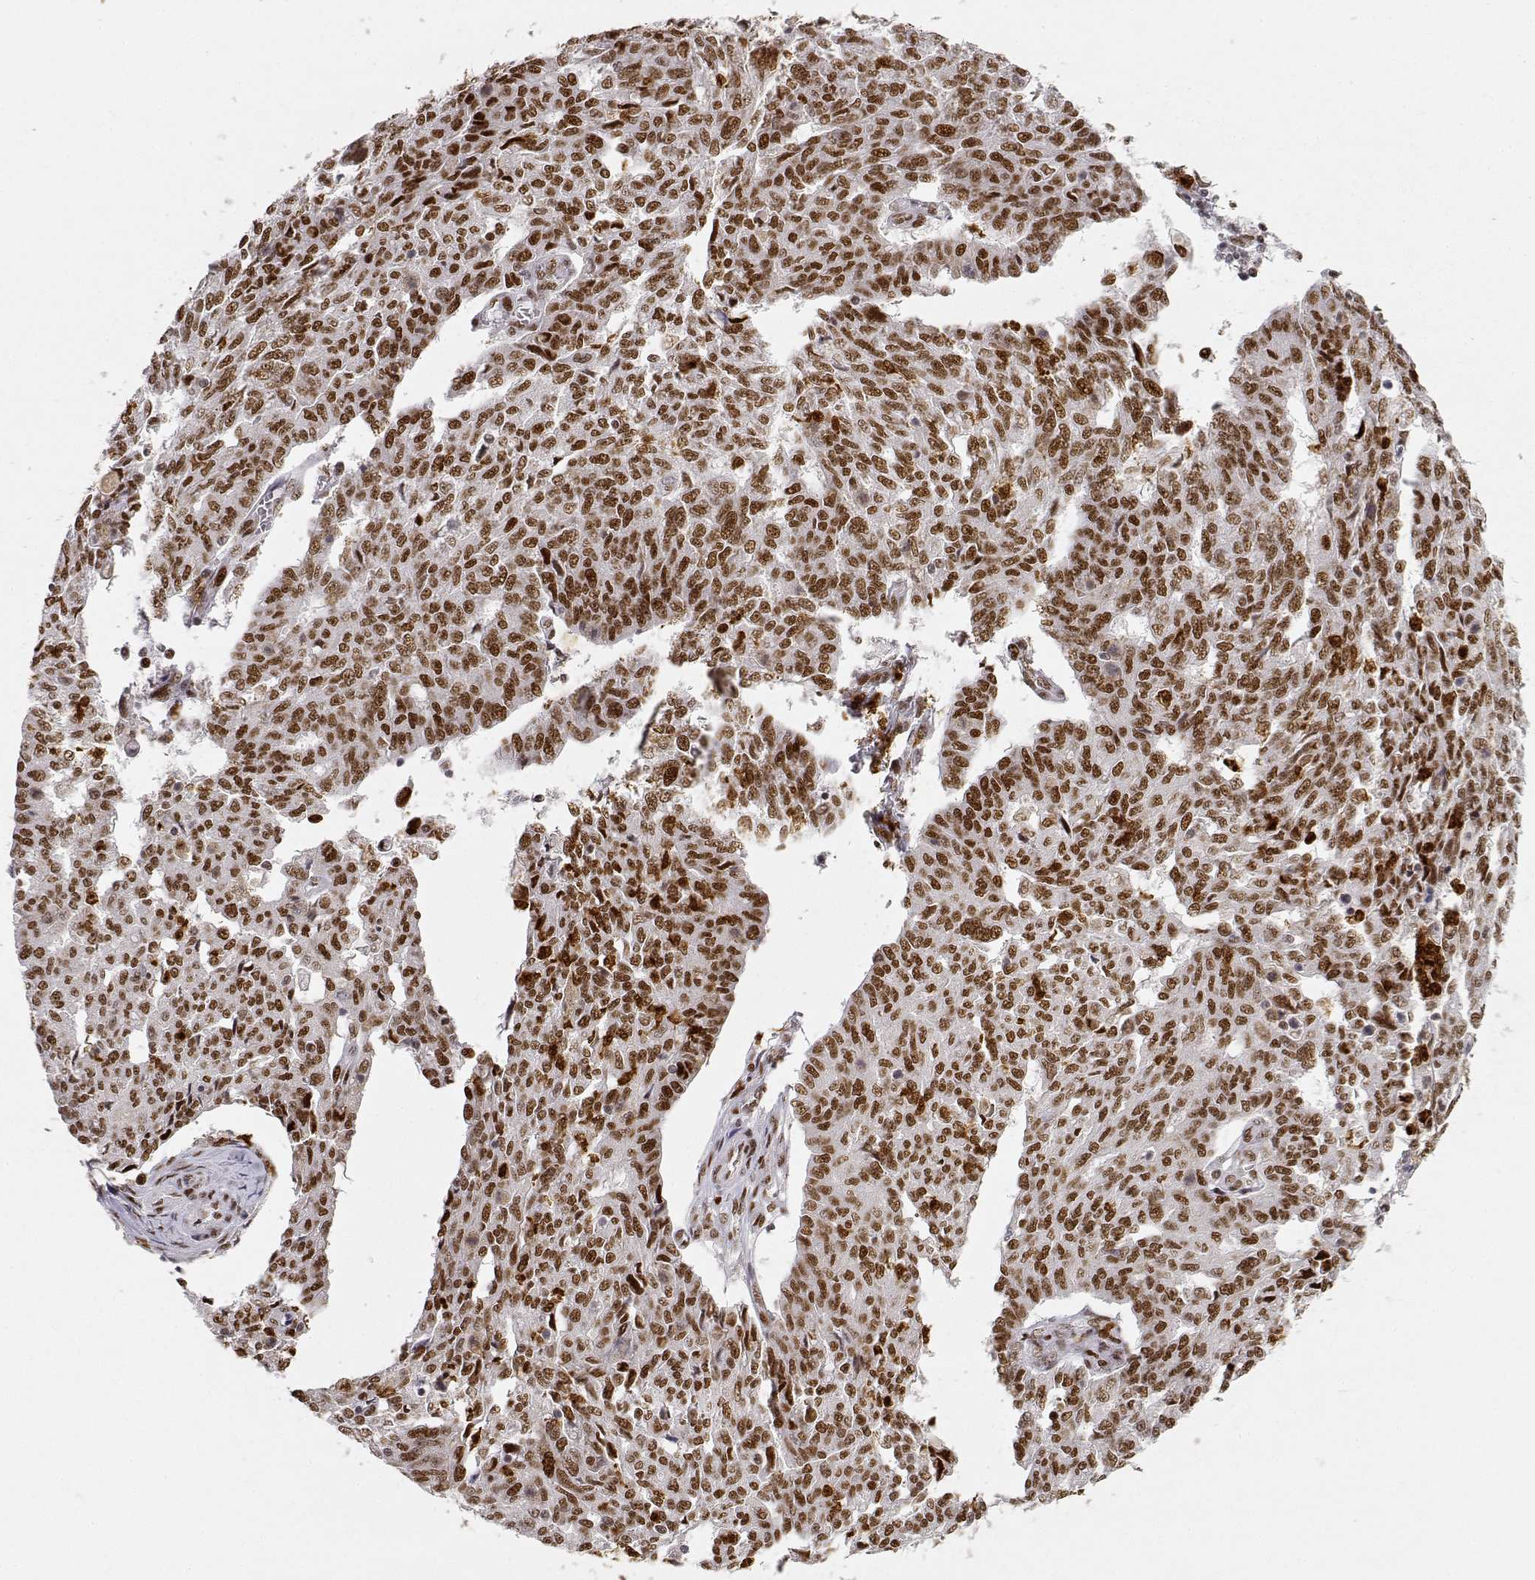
{"staining": {"intensity": "strong", "quantity": "25%-75%", "location": "nuclear"}, "tissue": "ovarian cancer", "cell_type": "Tumor cells", "image_type": "cancer", "snomed": [{"axis": "morphology", "description": "Cystadenocarcinoma, serous, NOS"}, {"axis": "topography", "description": "Ovary"}], "caption": "Ovarian cancer stained for a protein (brown) demonstrates strong nuclear positive positivity in approximately 25%-75% of tumor cells.", "gene": "RSF1", "patient": {"sex": "female", "age": 67}}